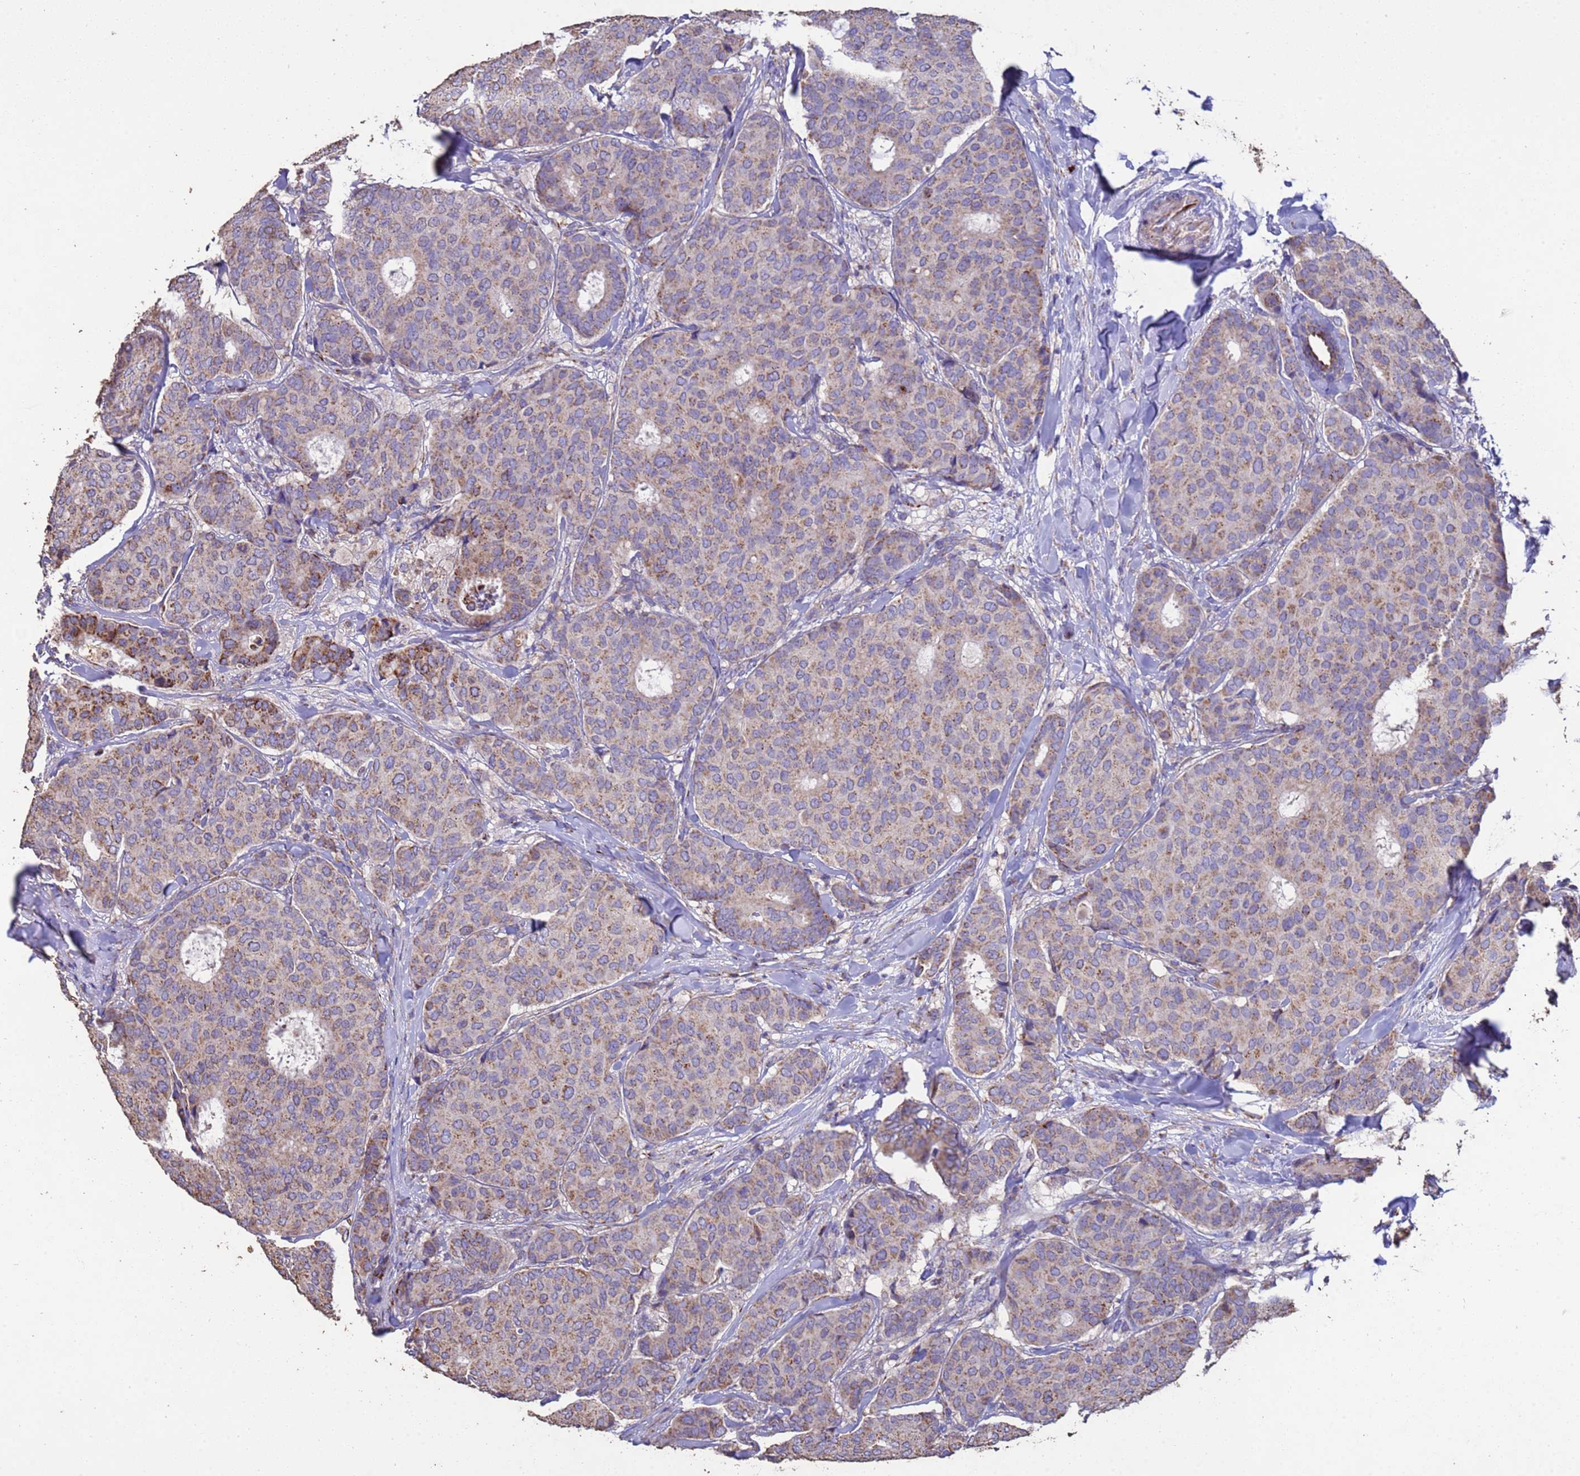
{"staining": {"intensity": "weak", "quantity": ">75%", "location": "cytoplasmic/membranous"}, "tissue": "breast cancer", "cell_type": "Tumor cells", "image_type": "cancer", "snomed": [{"axis": "morphology", "description": "Duct carcinoma"}, {"axis": "topography", "description": "Breast"}], "caption": "Weak cytoplasmic/membranous protein positivity is present in approximately >75% of tumor cells in breast cancer. Immunohistochemistry (ihc) stains the protein in brown and the nuclei are stained blue.", "gene": "ZNFX1", "patient": {"sex": "female", "age": 75}}